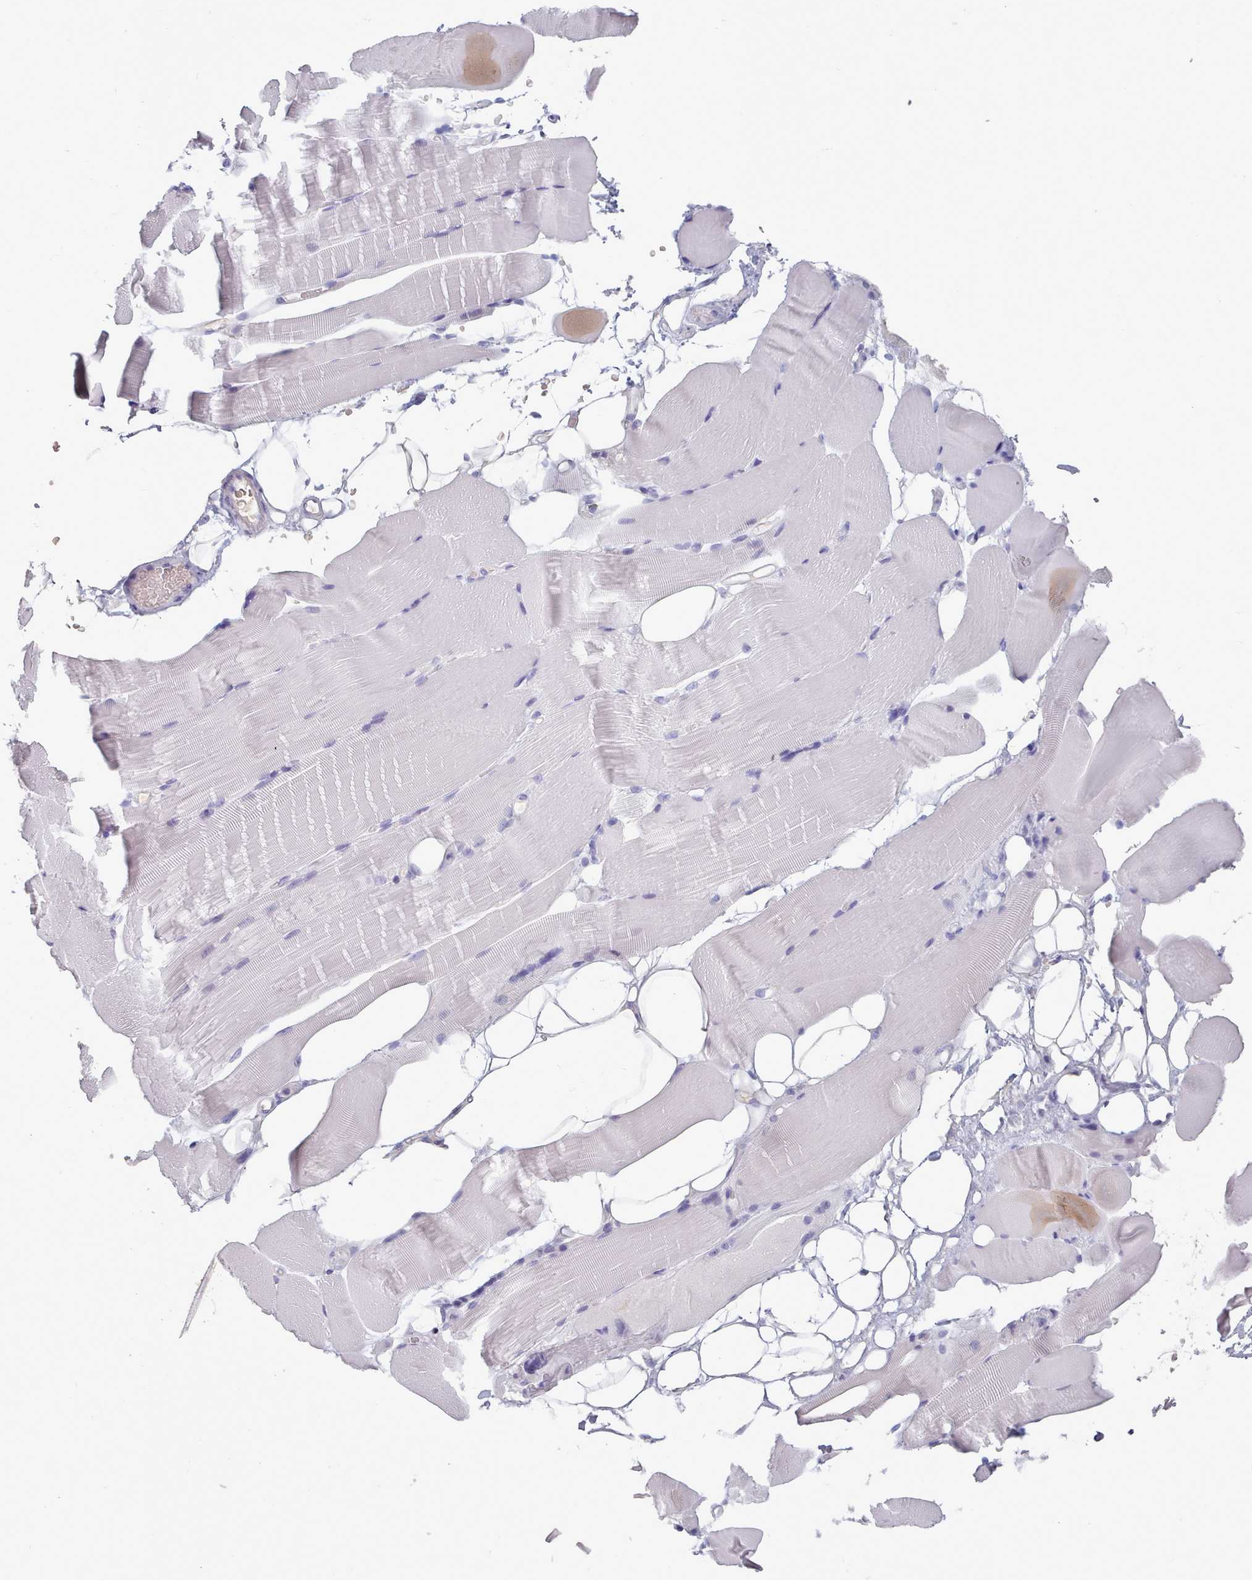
{"staining": {"intensity": "negative", "quantity": "none", "location": "none"}, "tissue": "skeletal muscle", "cell_type": "Myocytes", "image_type": "normal", "snomed": [{"axis": "morphology", "description": "Normal tissue, NOS"}, {"axis": "topography", "description": "Skeletal muscle"}, {"axis": "topography", "description": "Parathyroid gland"}], "caption": "This histopathology image is of normal skeletal muscle stained with immunohistochemistry to label a protein in brown with the nuclei are counter-stained blue. There is no expression in myocytes.", "gene": "ZNF43", "patient": {"sex": "female", "age": 37}}